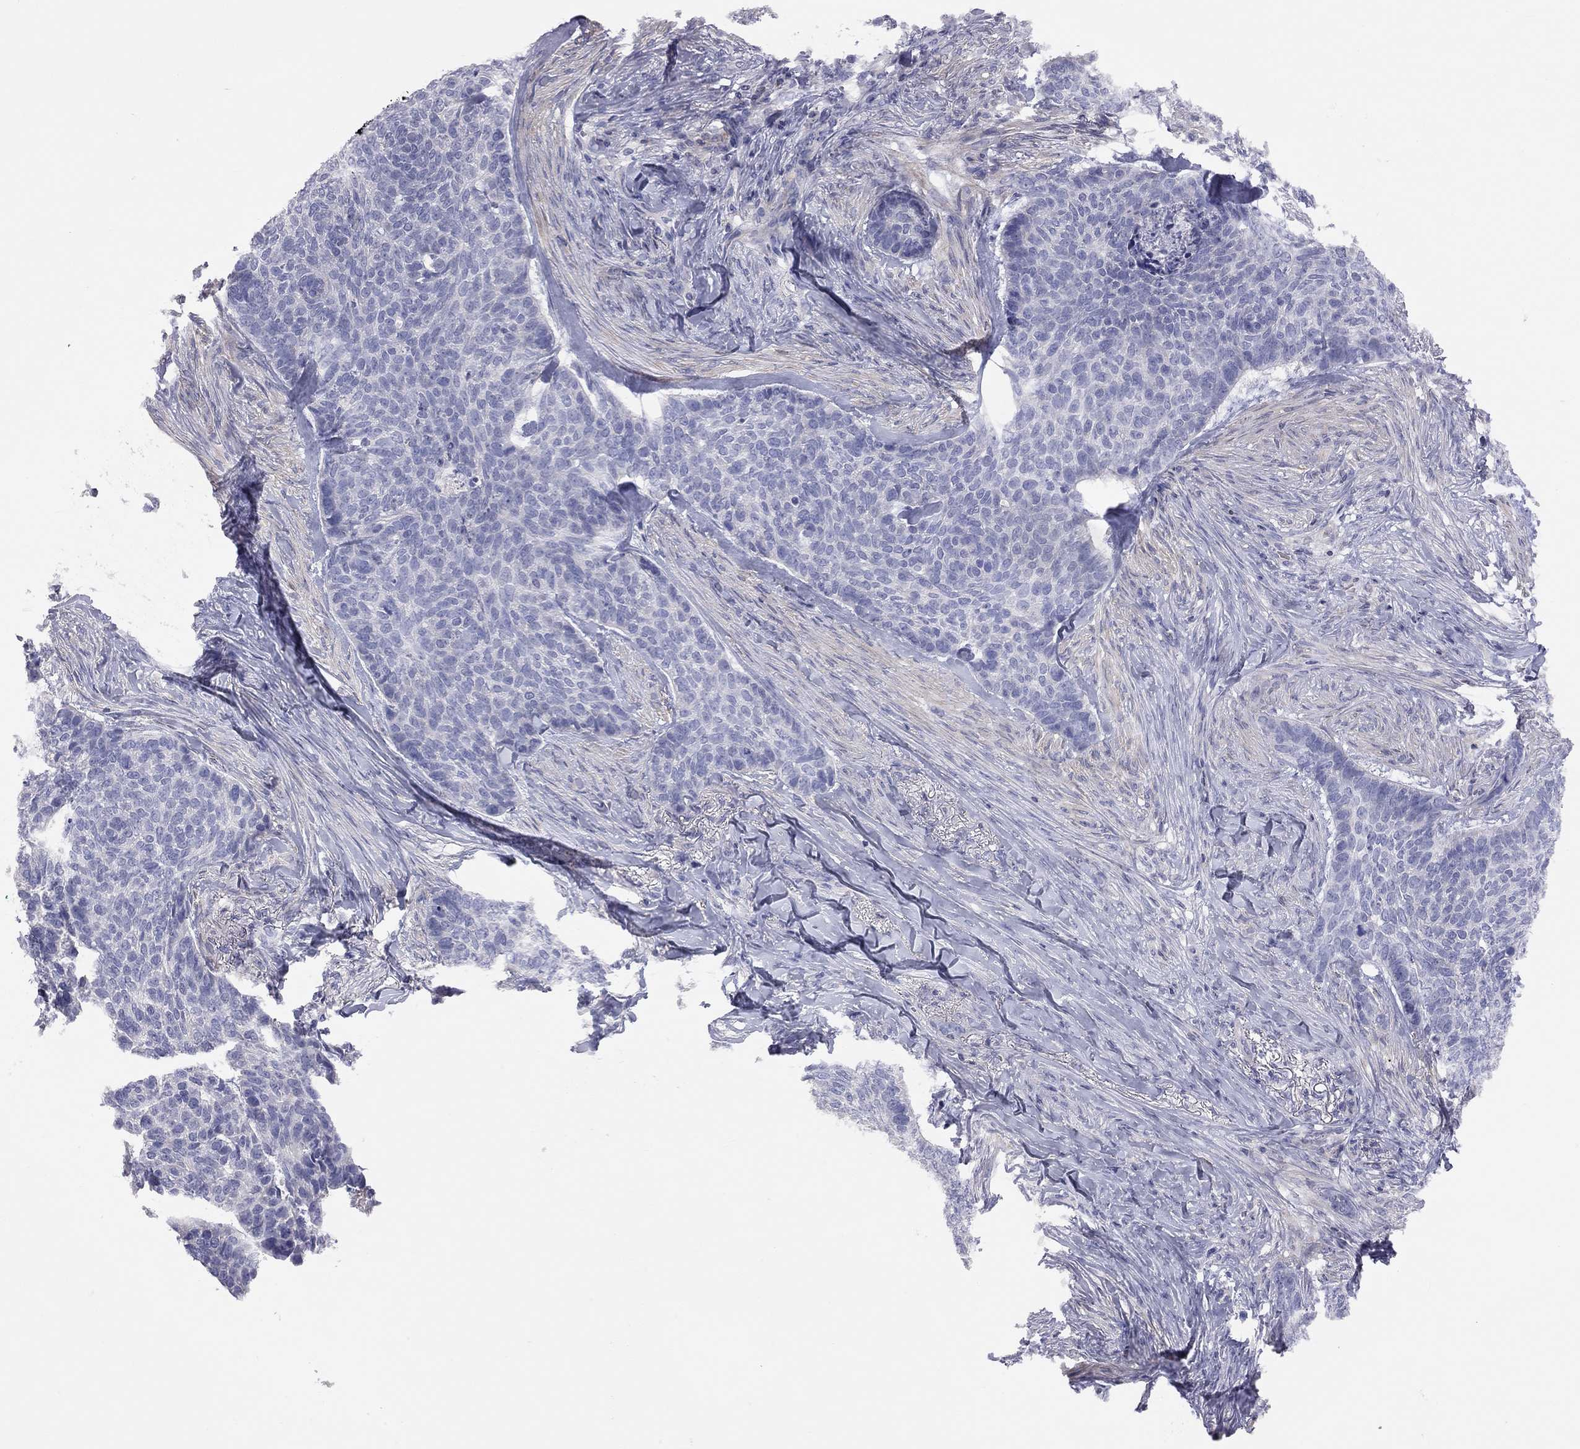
{"staining": {"intensity": "negative", "quantity": "none", "location": "none"}, "tissue": "skin cancer", "cell_type": "Tumor cells", "image_type": "cancer", "snomed": [{"axis": "morphology", "description": "Basal cell carcinoma"}, {"axis": "topography", "description": "Skin"}], "caption": "Tumor cells are negative for protein expression in human skin cancer (basal cell carcinoma). (Immunohistochemistry, brightfield microscopy, high magnification).", "gene": "ADCYAP1", "patient": {"sex": "female", "age": 69}}